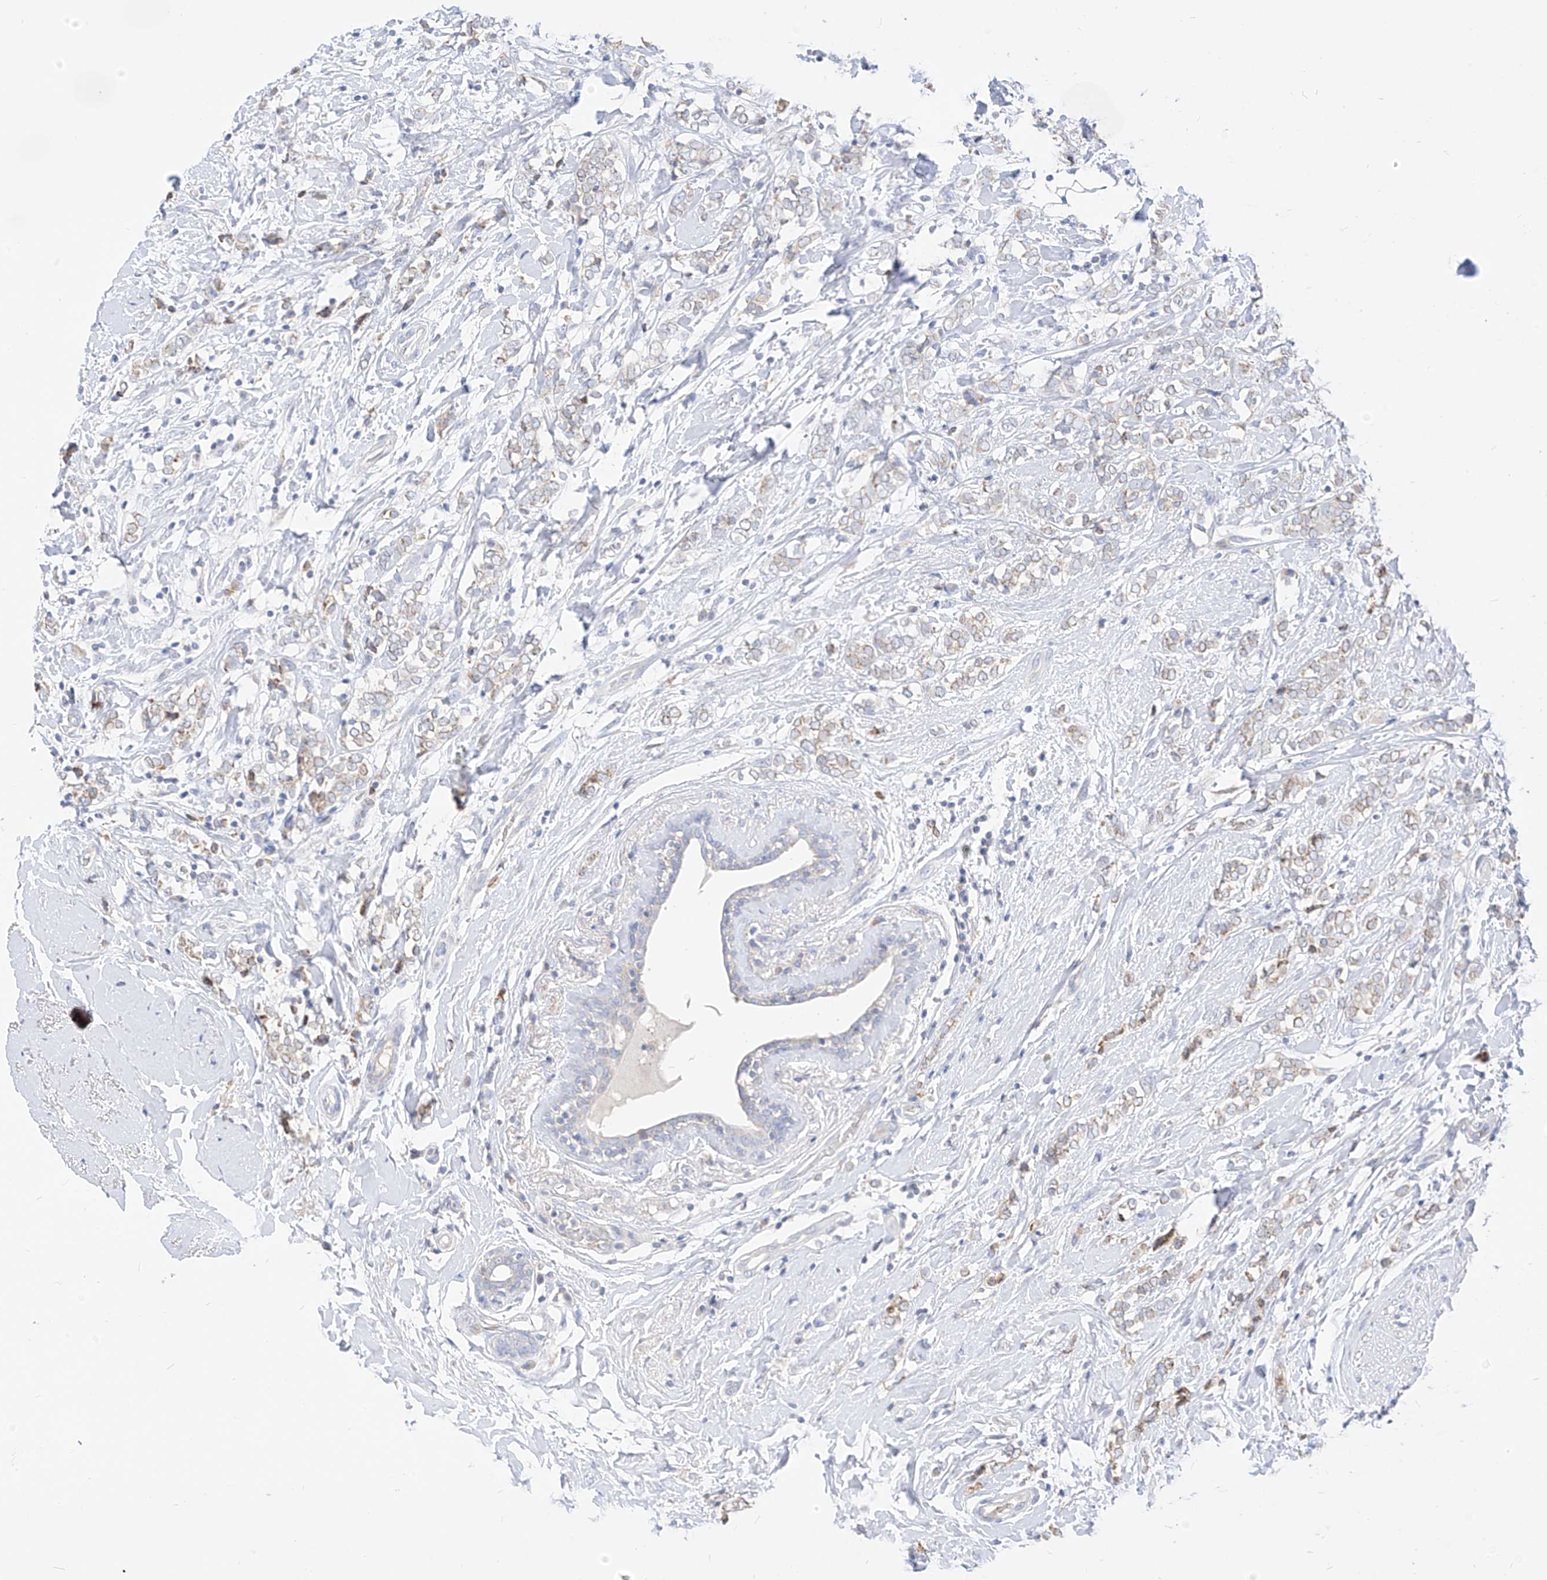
{"staining": {"intensity": "negative", "quantity": "none", "location": "none"}, "tissue": "breast cancer", "cell_type": "Tumor cells", "image_type": "cancer", "snomed": [{"axis": "morphology", "description": "Normal tissue, NOS"}, {"axis": "morphology", "description": "Lobular carcinoma"}, {"axis": "topography", "description": "Breast"}], "caption": "Tumor cells are negative for brown protein staining in breast cancer.", "gene": "RASA2", "patient": {"sex": "female", "age": 47}}